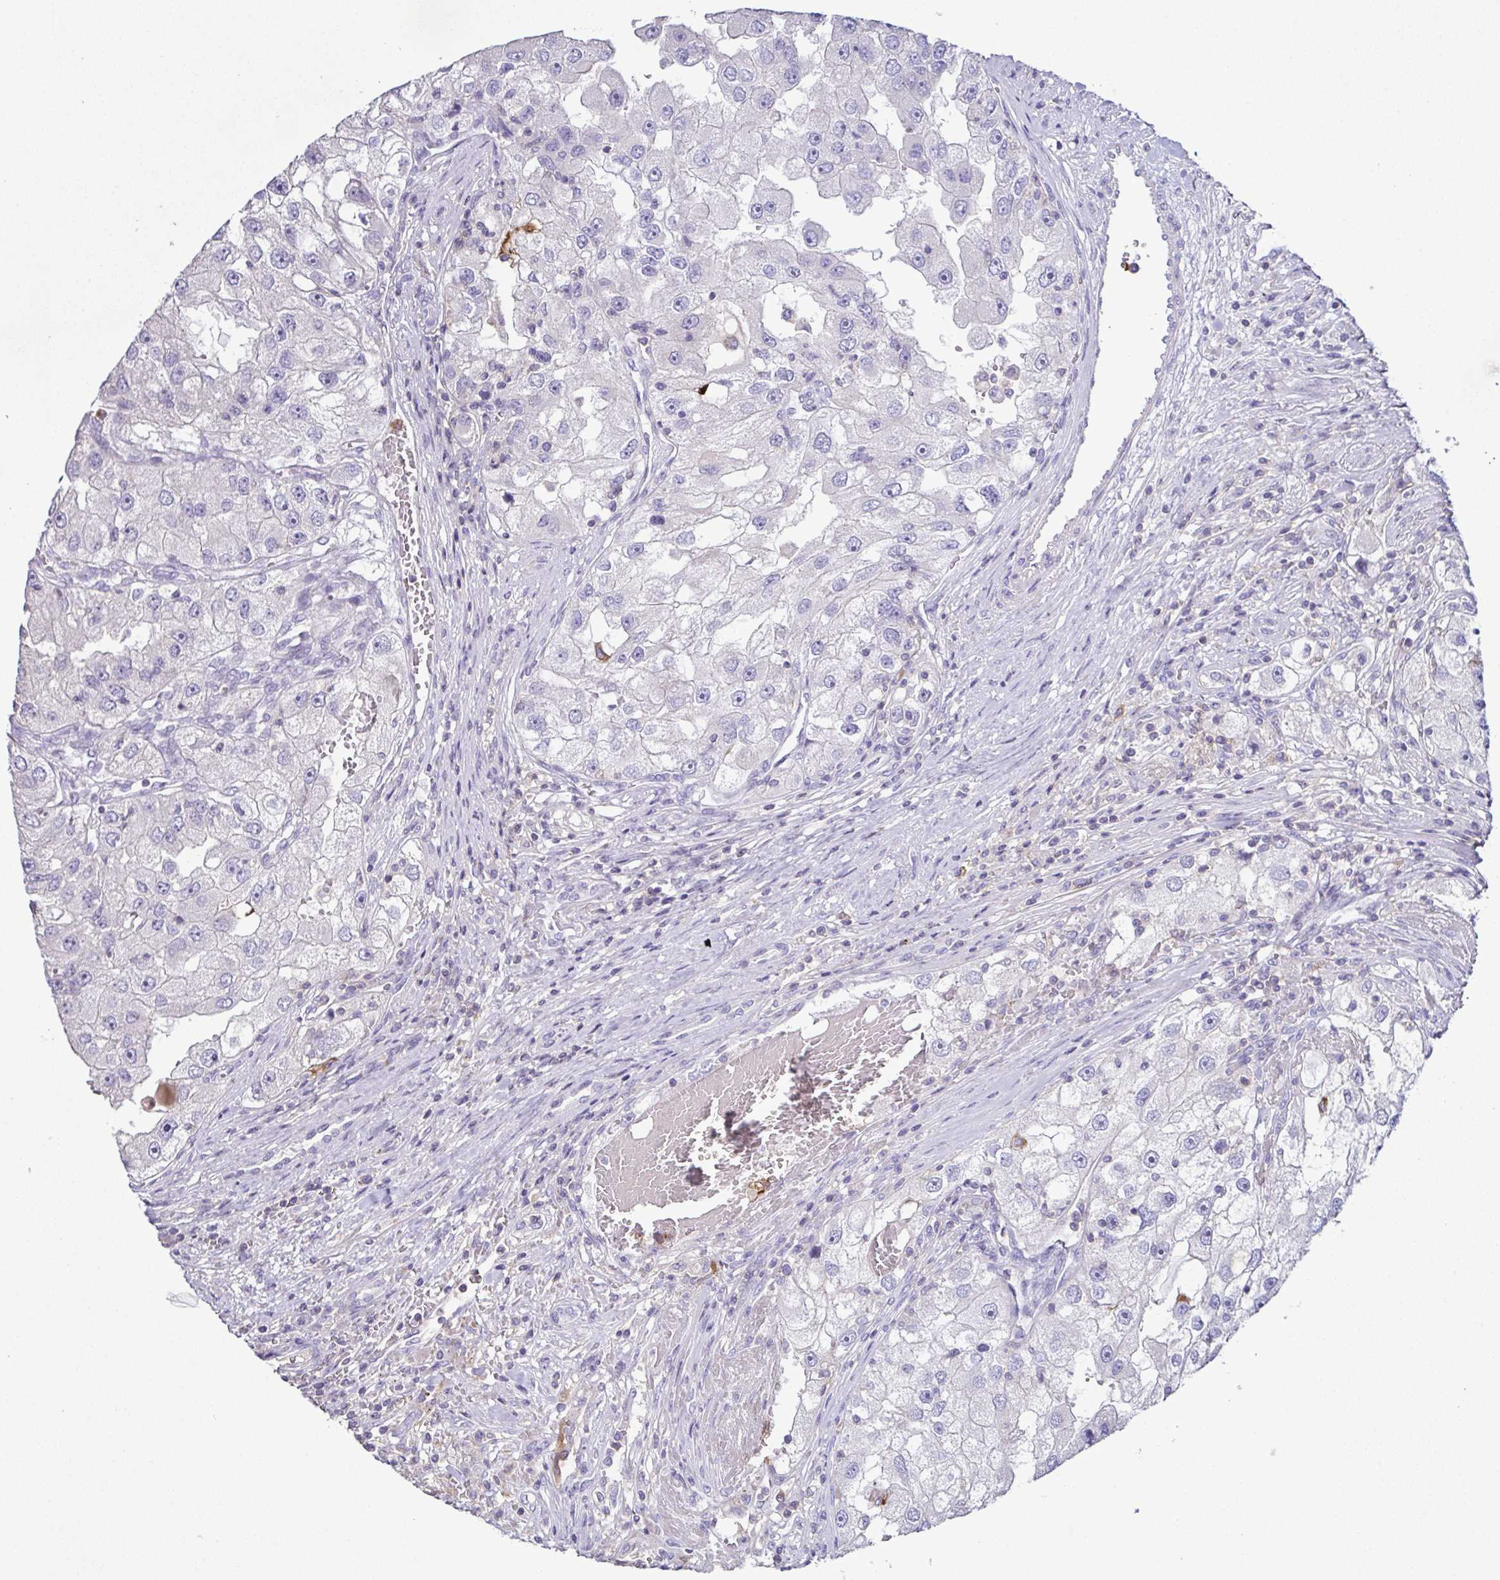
{"staining": {"intensity": "negative", "quantity": "none", "location": "none"}, "tissue": "renal cancer", "cell_type": "Tumor cells", "image_type": "cancer", "snomed": [{"axis": "morphology", "description": "Adenocarcinoma, NOS"}, {"axis": "topography", "description": "Kidney"}], "caption": "This is a micrograph of IHC staining of adenocarcinoma (renal), which shows no staining in tumor cells.", "gene": "MARCO", "patient": {"sex": "male", "age": 63}}